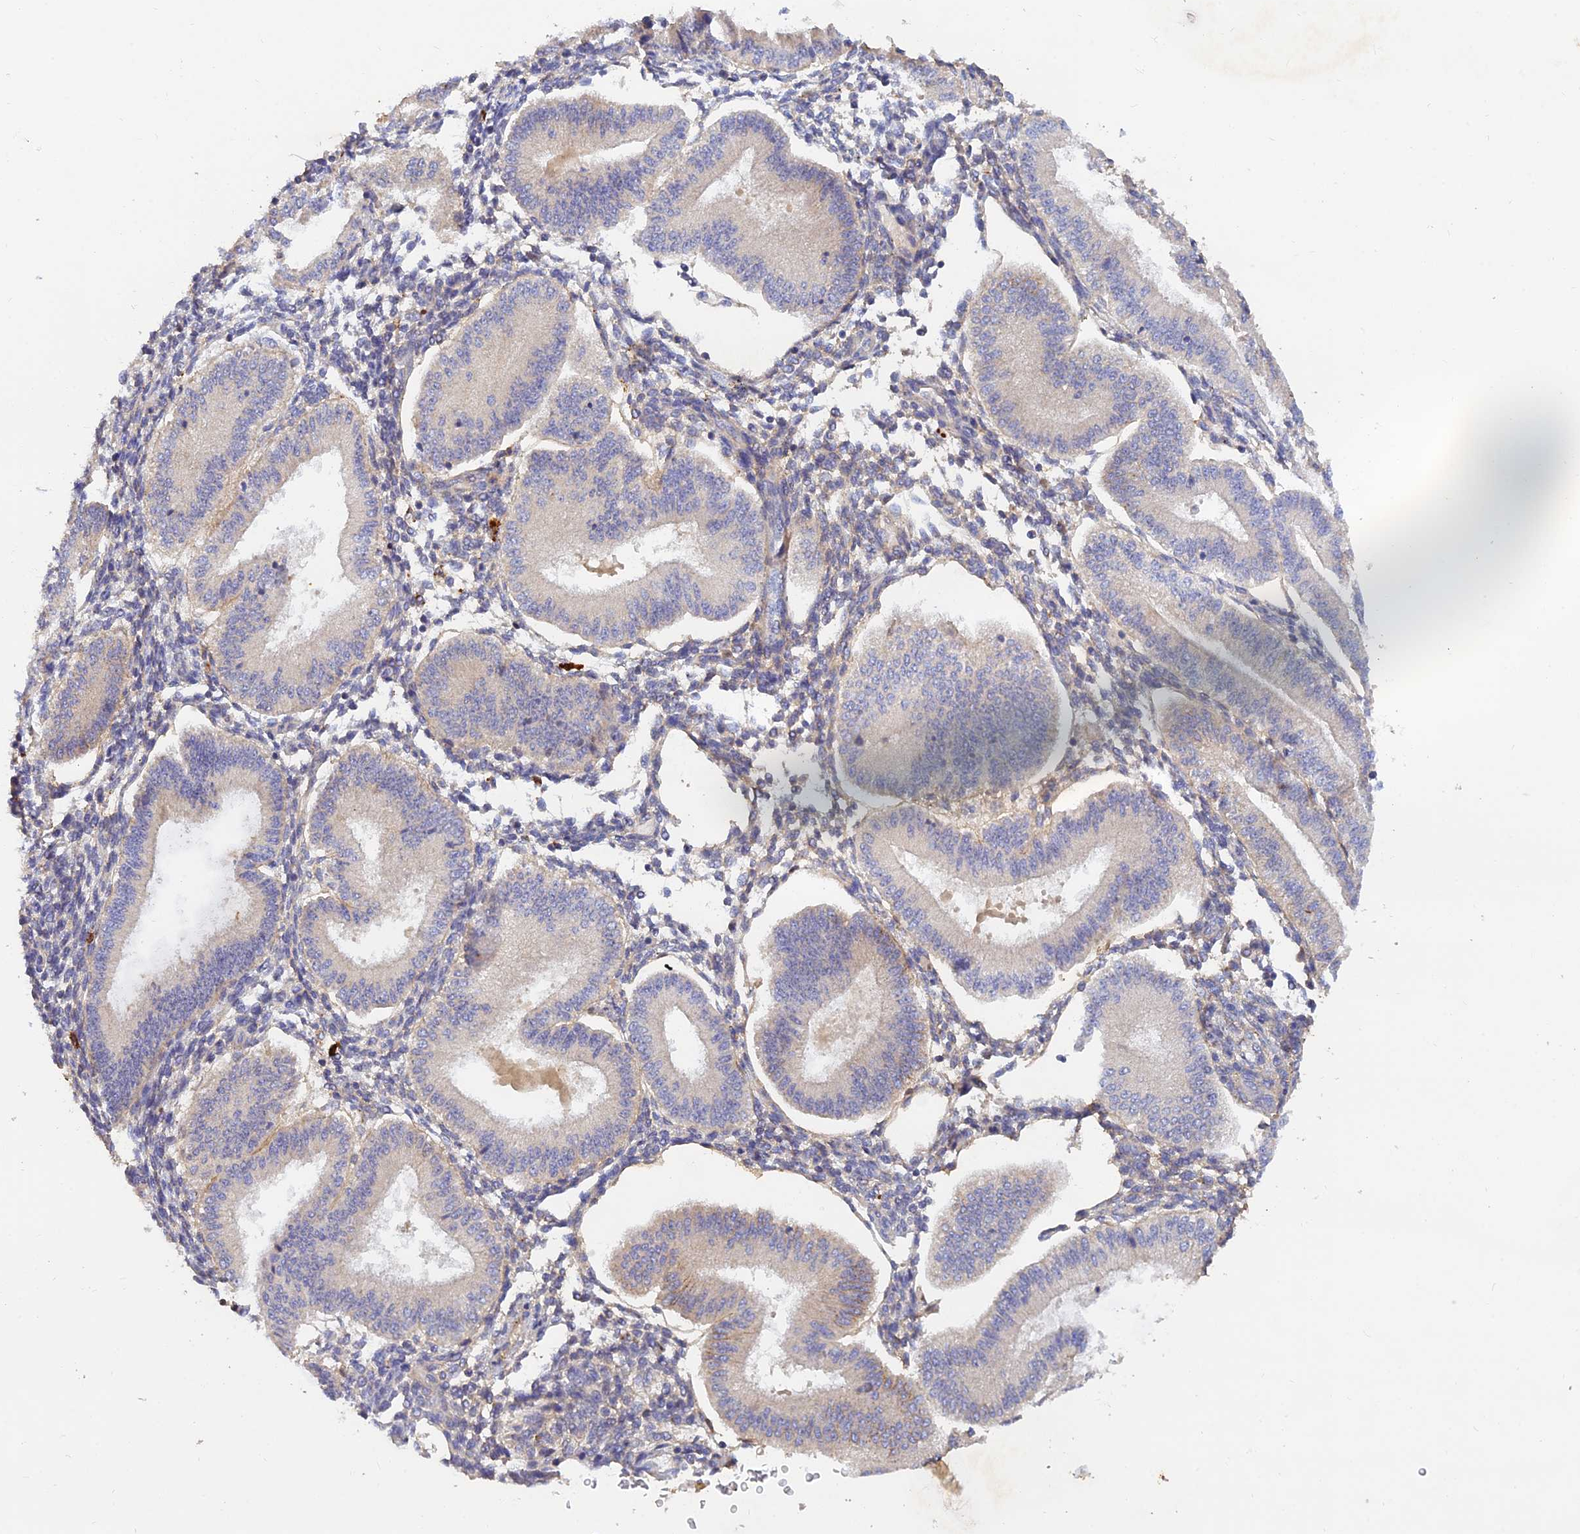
{"staining": {"intensity": "negative", "quantity": "none", "location": "none"}, "tissue": "endometrium", "cell_type": "Cells in endometrial stroma", "image_type": "normal", "snomed": [{"axis": "morphology", "description": "Normal tissue, NOS"}, {"axis": "topography", "description": "Endometrium"}], "caption": "DAB immunohistochemical staining of unremarkable human endometrium shows no significant positivity in cells in endometrial stroma. (DAB IHC with hematoxylin counter stain).", "gene": "ACSM5", "patient": {"sex": "female", "age": 39}}